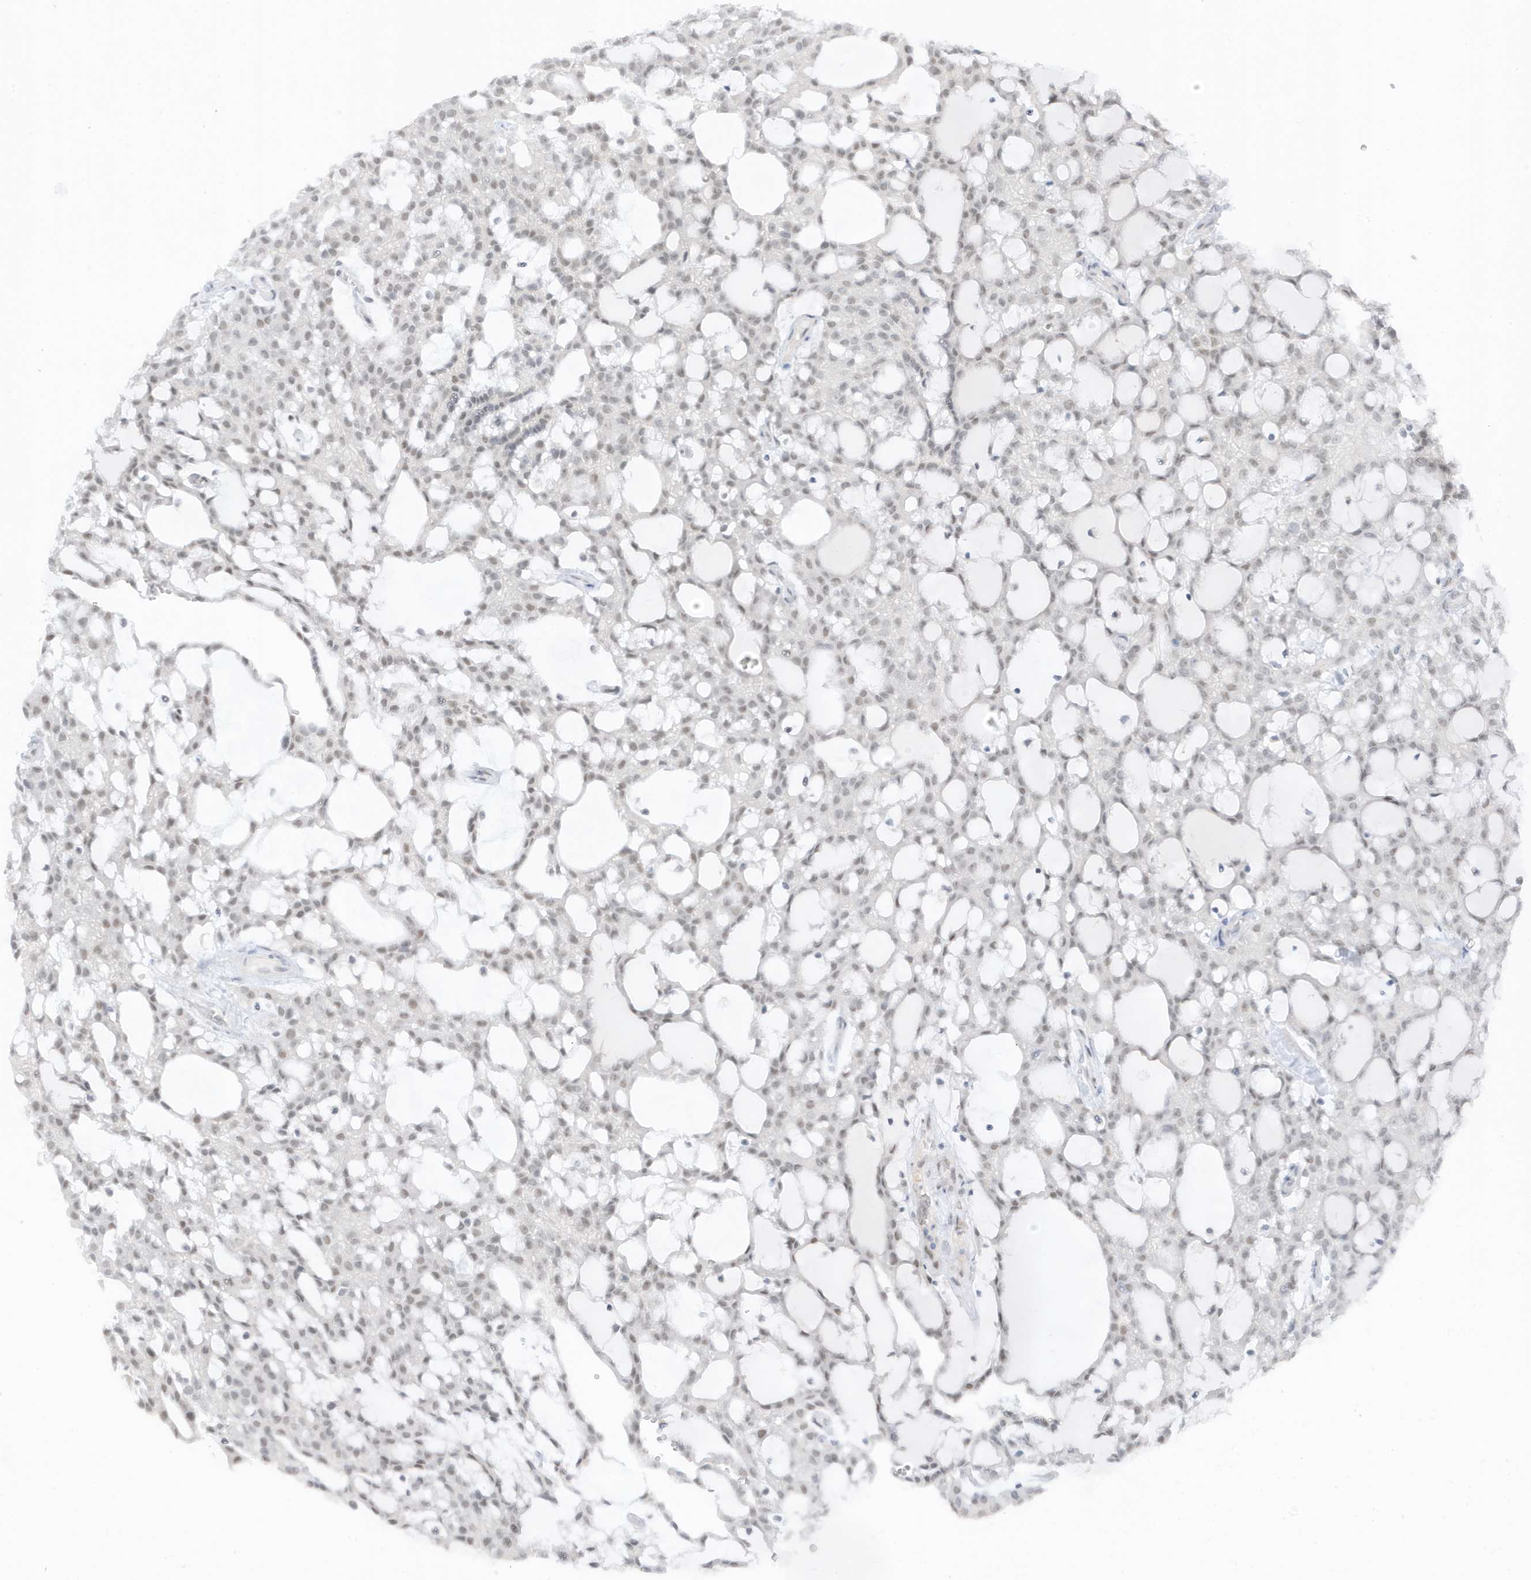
{"staining": {"intensity": "weak", "quantity": "<25%", "location": "nuclear"}, "tissue": "renal cancer", "cell_type": "Tumor cells", "image_type": "cancer", "snomed": [{"axis": "morphology", "description": "Adenocarcinoma, NOS"}, {"axis": "topography", "description": "Kidney"}], "caption": "The micrograph exhibits no staining of tumor cells in renal cancer.", "gene": "MSL3", "patient": {"sex": "male", "age": 63}}